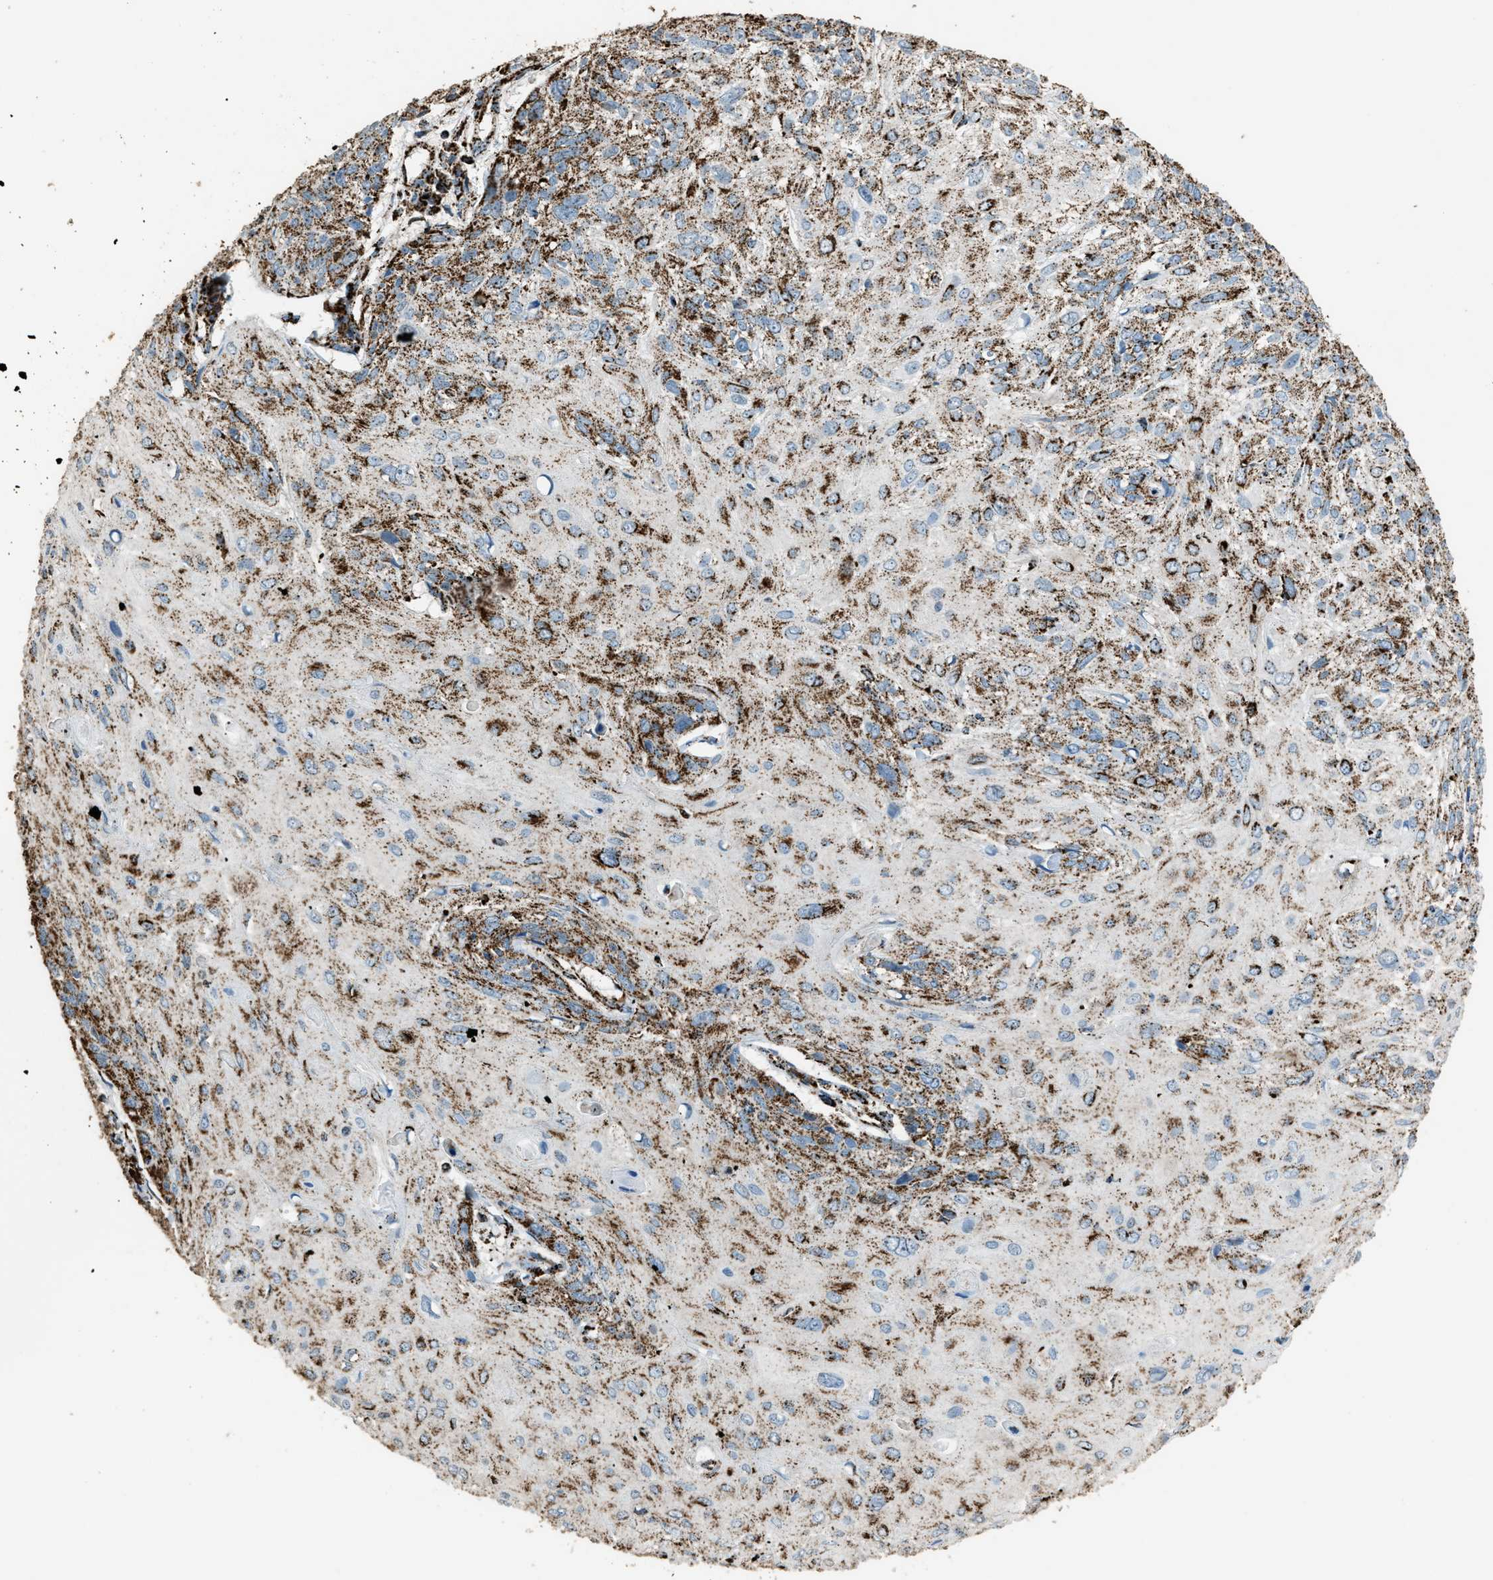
{"staining": {"intensity": "strong", "quantity": "25%-75%", "location": "cytoplasmic/membranous"}, "tissue": "cervical cancer", "cell_type": "Tumor cells", "image_type": "cancer", "snomed": [{"axis": "morphology", "description": "Squamous cell carcinoma, NOS"}, {"axis": "topography", "description": "Cervix"}], "caption": "Human cervical squamous cell carcinoma stained for a protein (brown) demonstrates strong cytoplasmic/membranous positive staining in about 25%-75% of tumor cells.", "gene": "MDH2", "patient": {"sex": "female", "age": 51}}